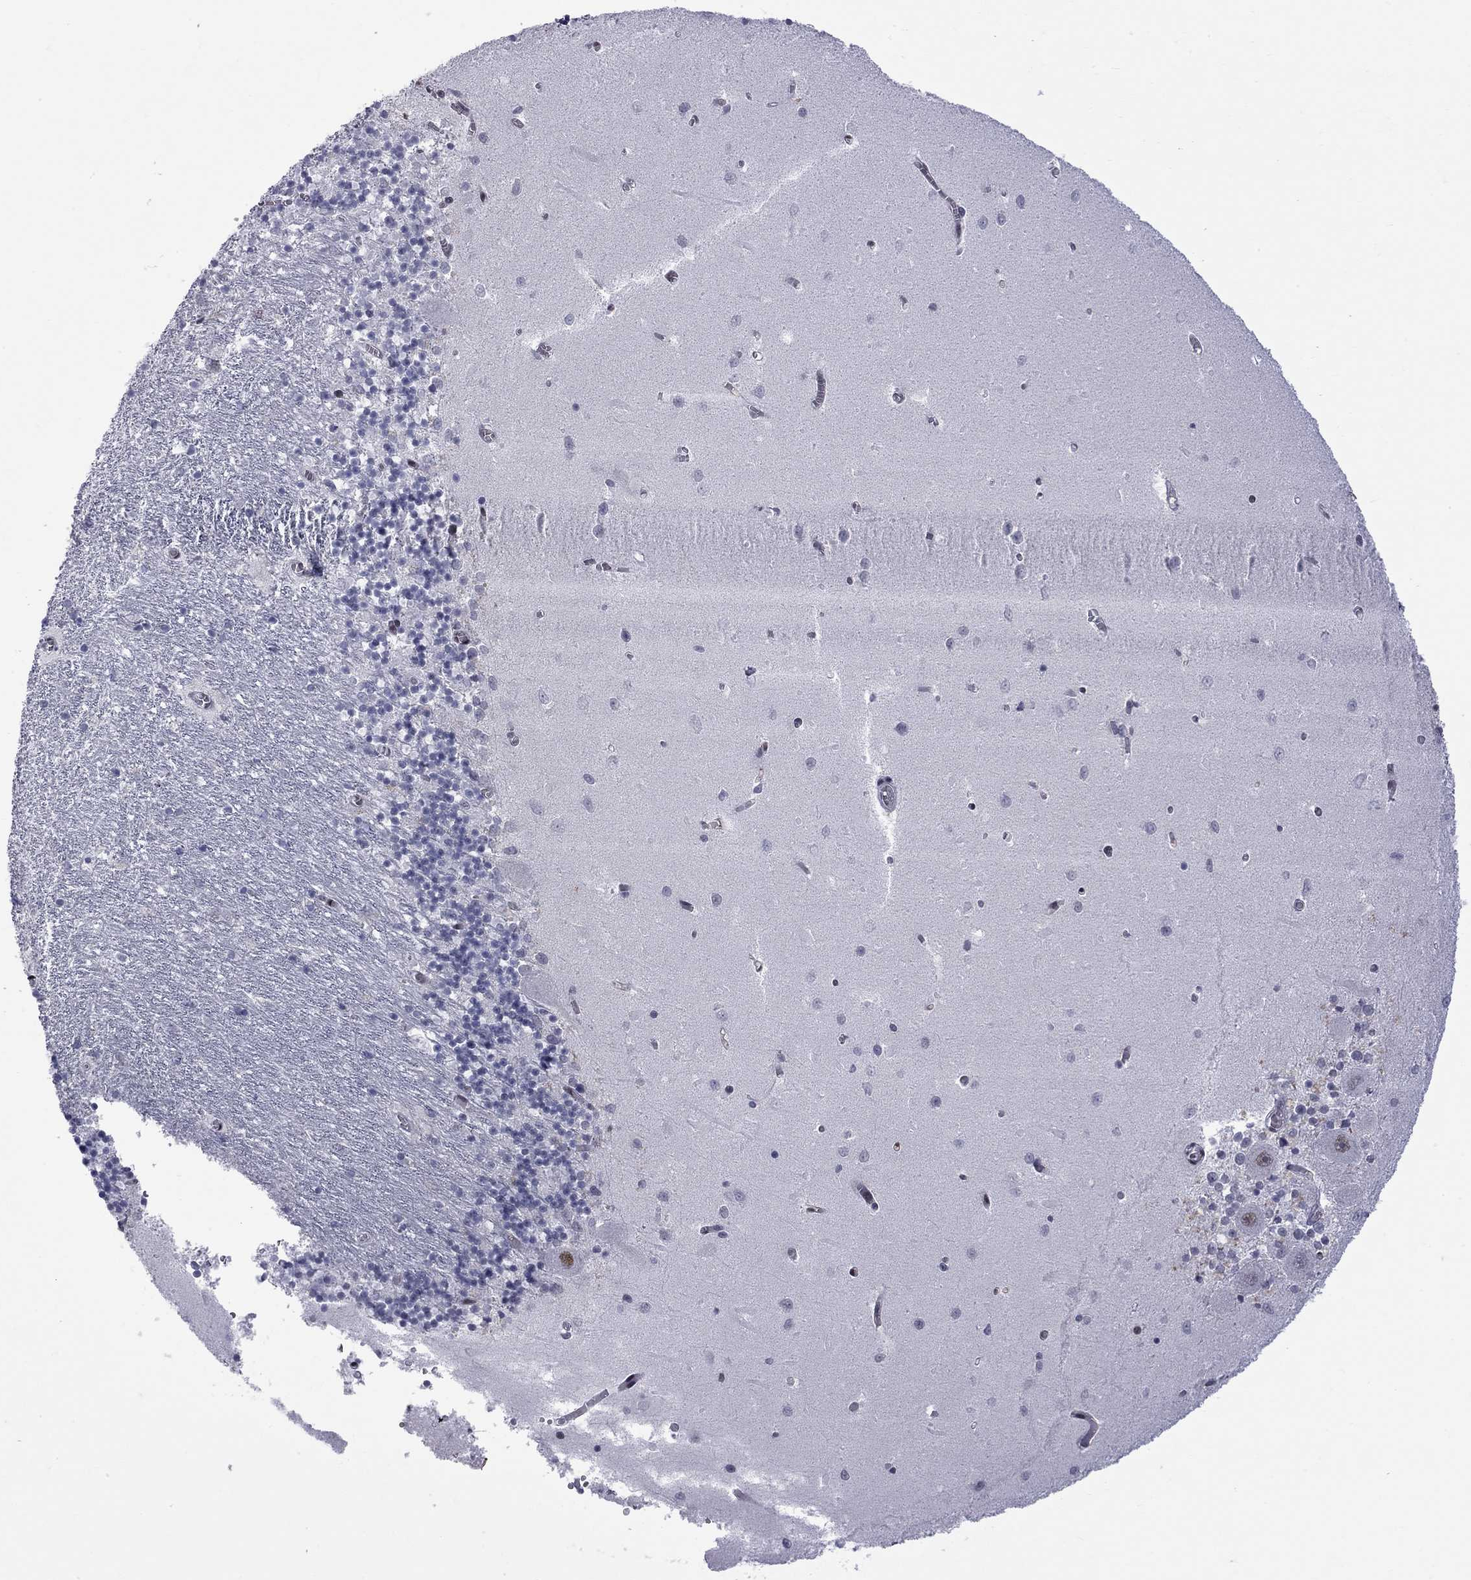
{"staining": {"intensity": "negative", "quantity": "none", "location": "none"}, "tissue": "cerebellum", "cell_type": "Cells in granular layer", "image_type": "normal", "snomed": [{"axis": "morphology", "description": "Normal tissue, NOS"}, {"axis": "topography", "description": "Cerebellum"}], "caption": "Immunohistochemical staining of unremarkable human cerebellum reveals no significant expression in cells in granular layer. (DAB IHC visualized using brightfield microscopy, high magnification).", "gene": "RFWD3", "patient": {"sex": "female", "age": 64}}